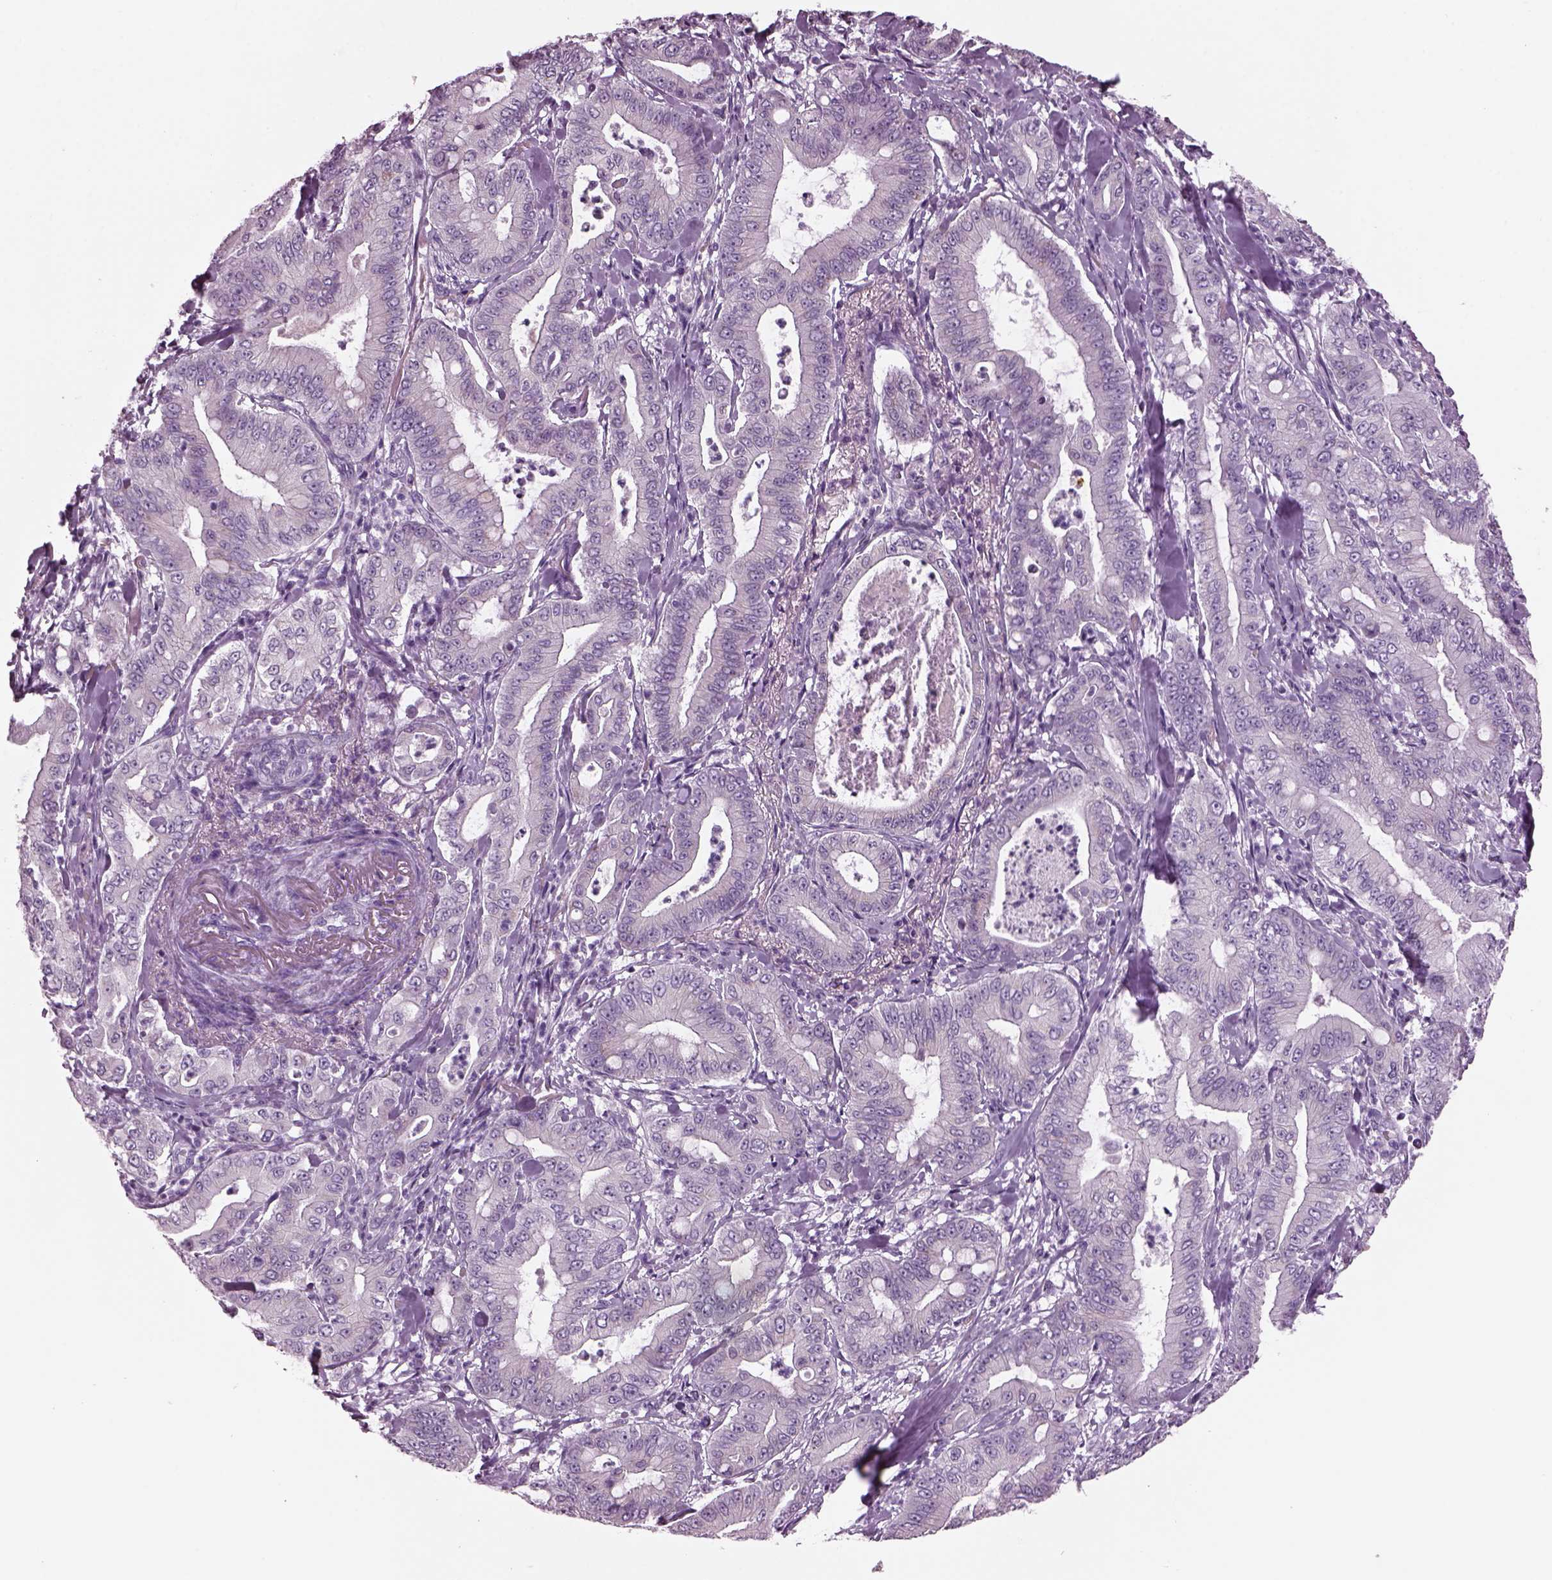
{"staining": {"intensity": "negative", "quantity": "none", "location": "none"}, "tissue": "pancreatic cancer", "cell_type": "Tumor cells", "image_type": "cancer", "snomed": [{"axis": "morphology", "description": "Adenocarcinoma, NOS"}, {"axis": "topography", "description": "Pancreas"}], "caption": "Pancreatic cancer stained for a protein using IHC displays no expression tumor cells.", "gene": "PRR9", "patient": {"sex": "male", "age": 71}}